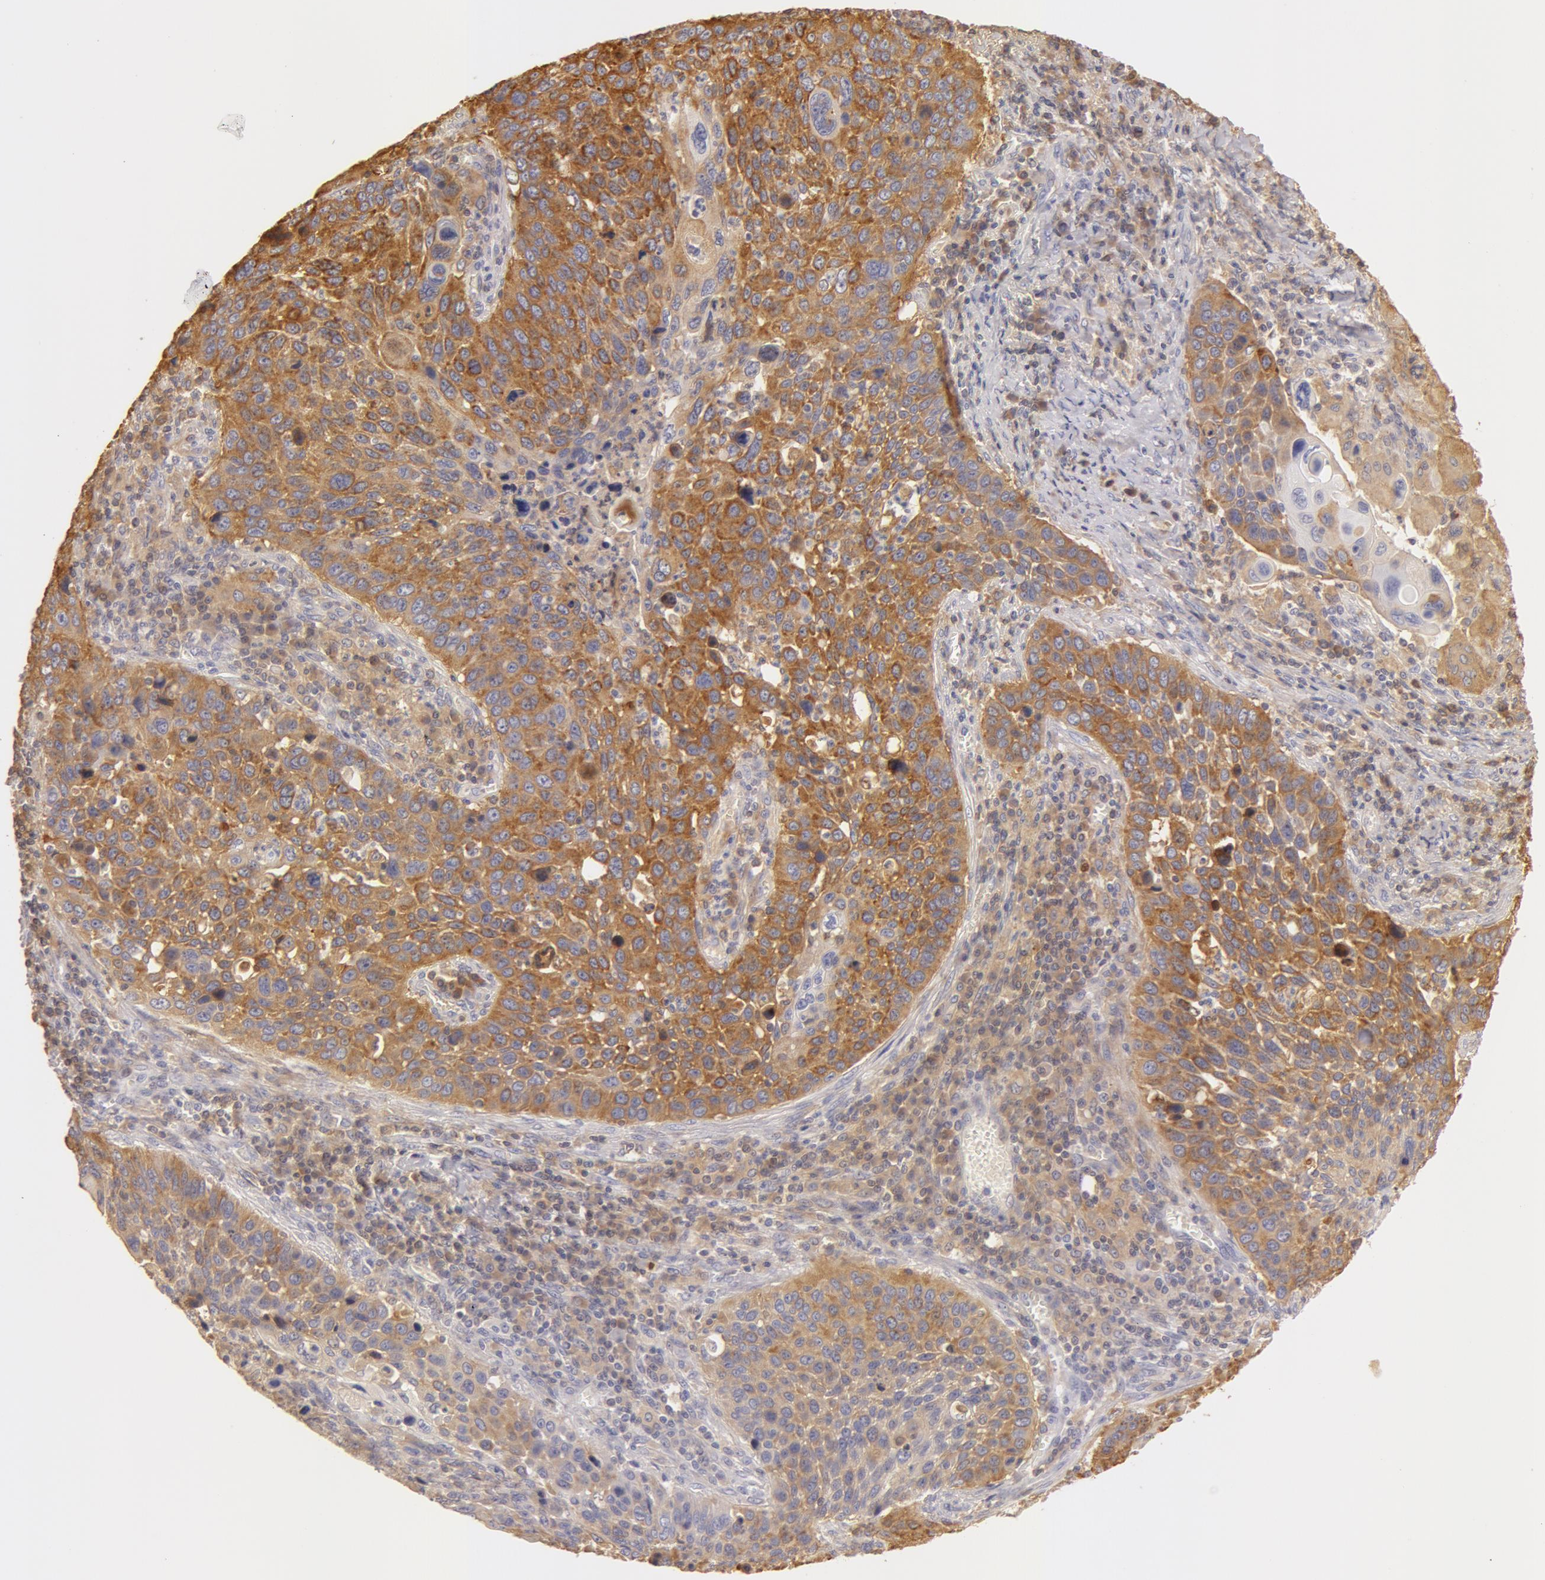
{"staining": {"intensity": "moderate", "quantity": ">75%", "location": "cytoplasmic/membranous"}, "tissue": "lung cancer", "cell_type": "Tumor cells", "image_type": "cancer", "snomed": [{"axis": "morphology", "description": "Squamous cell carcinoma, NOS"}, {"axis": "topography", "description": "Lung"}], "caption": "Tumor cells demonstrate medium levels of moderate cytoplasmic/membranous staining in approximately >75% of cells in human lung cancer (squamous cell carcinoma).", "gene": "TF", "patient": {"sex": "male", "age": 68}}